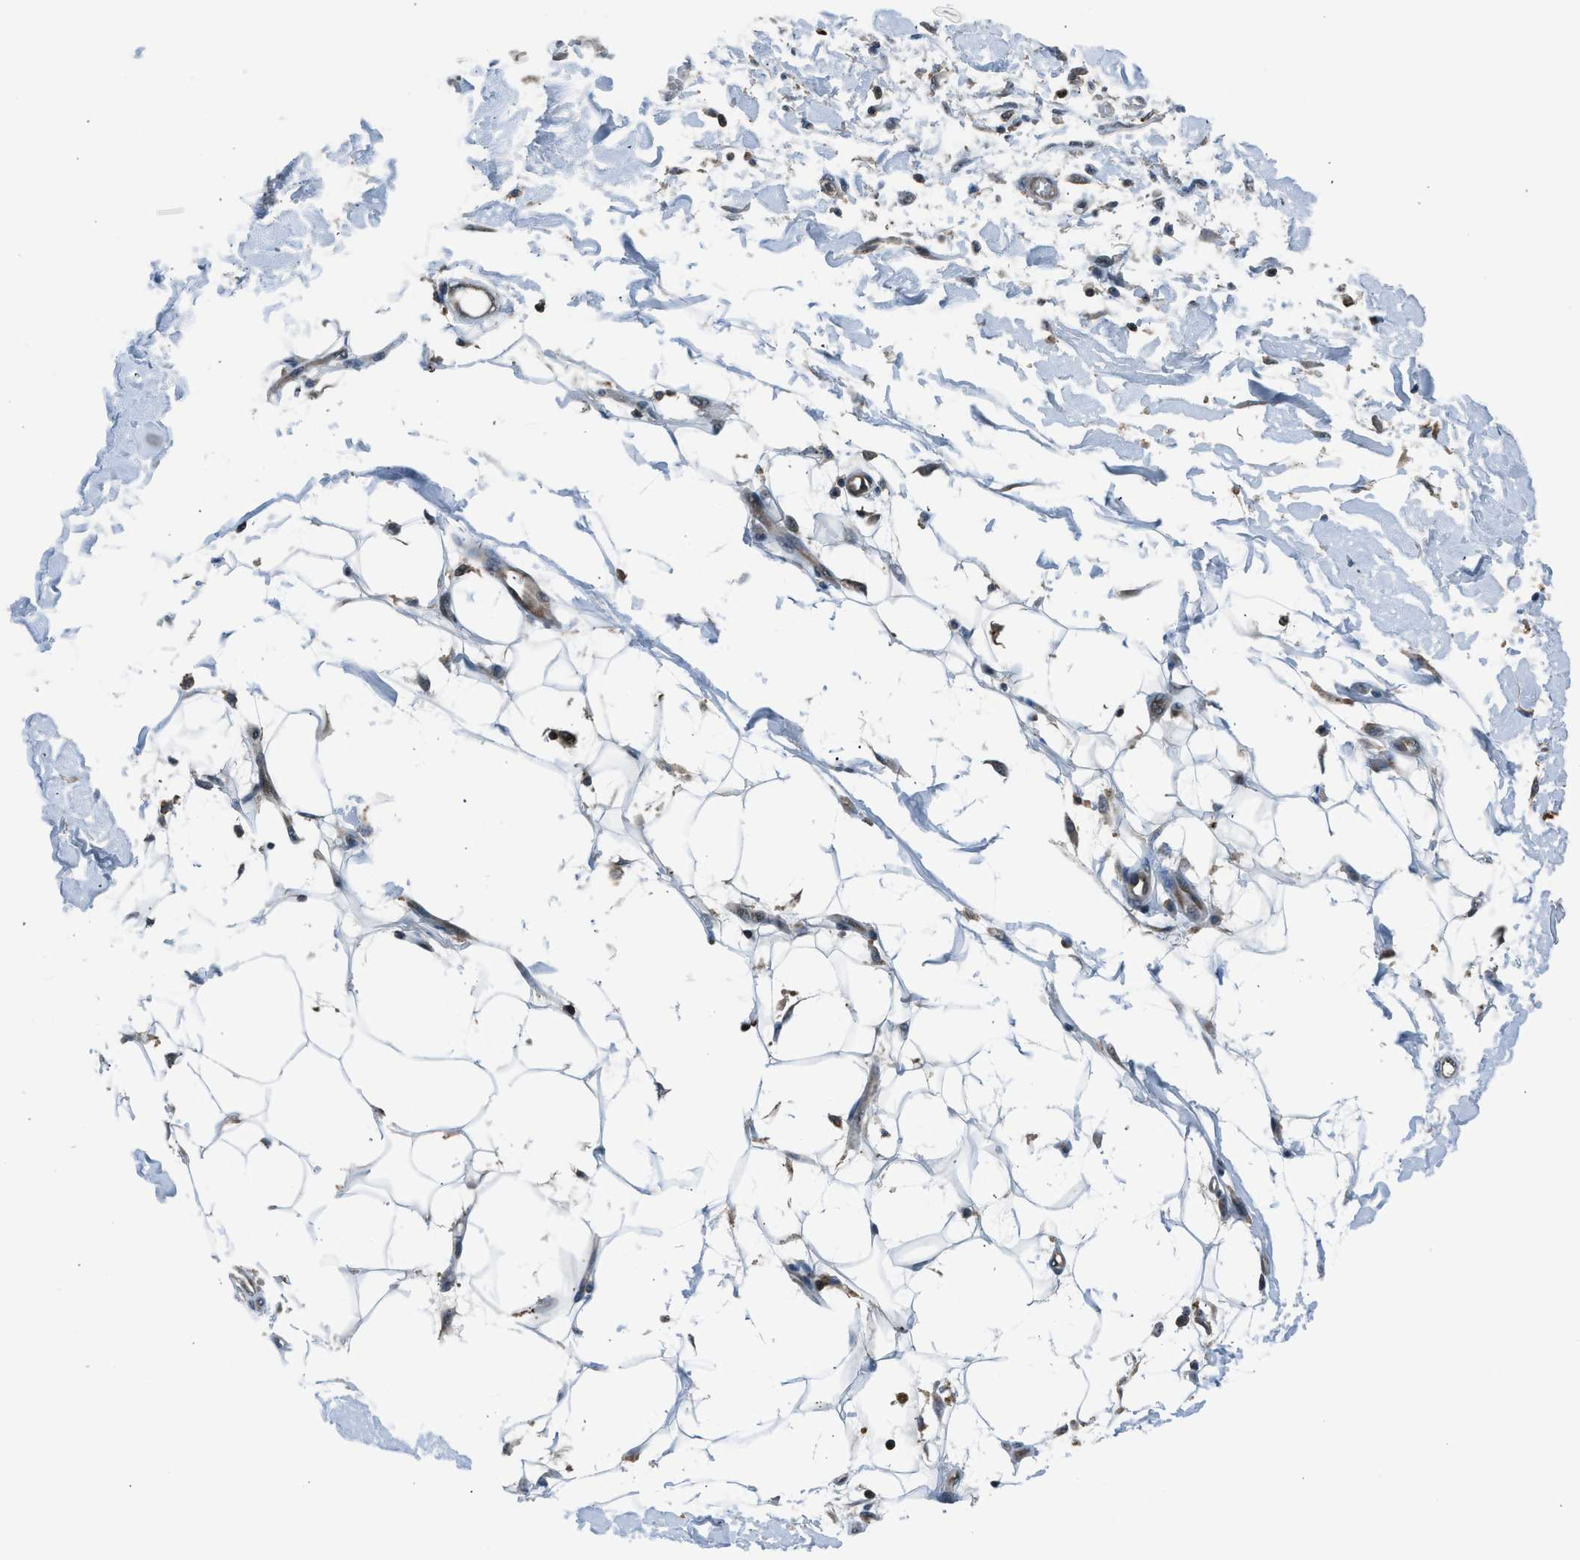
{"staining": {"intensity": "negative", "quantity": "none", "location": "none"}, "tissue": "adipose tissue", "cell_type": "Adipocytes", "image_type": "normal", "snomed": [{"axis": "morphology", "description": "Normal tissue, NOS"}, {"axis": "morphology", "description": "Squamous cell carcinoma, NOS"}, {"axis": "topography", "description": "Skin"}, {"axis": "topography", "description": "Peripheral nerve tissue"}], "caption": "This is an immunohistochemistry micrograph of normal human adipose tissue. There is no staining in adipocytes.", "gene": "LMLN", "patient": {"sex": "male", "age": 83}}